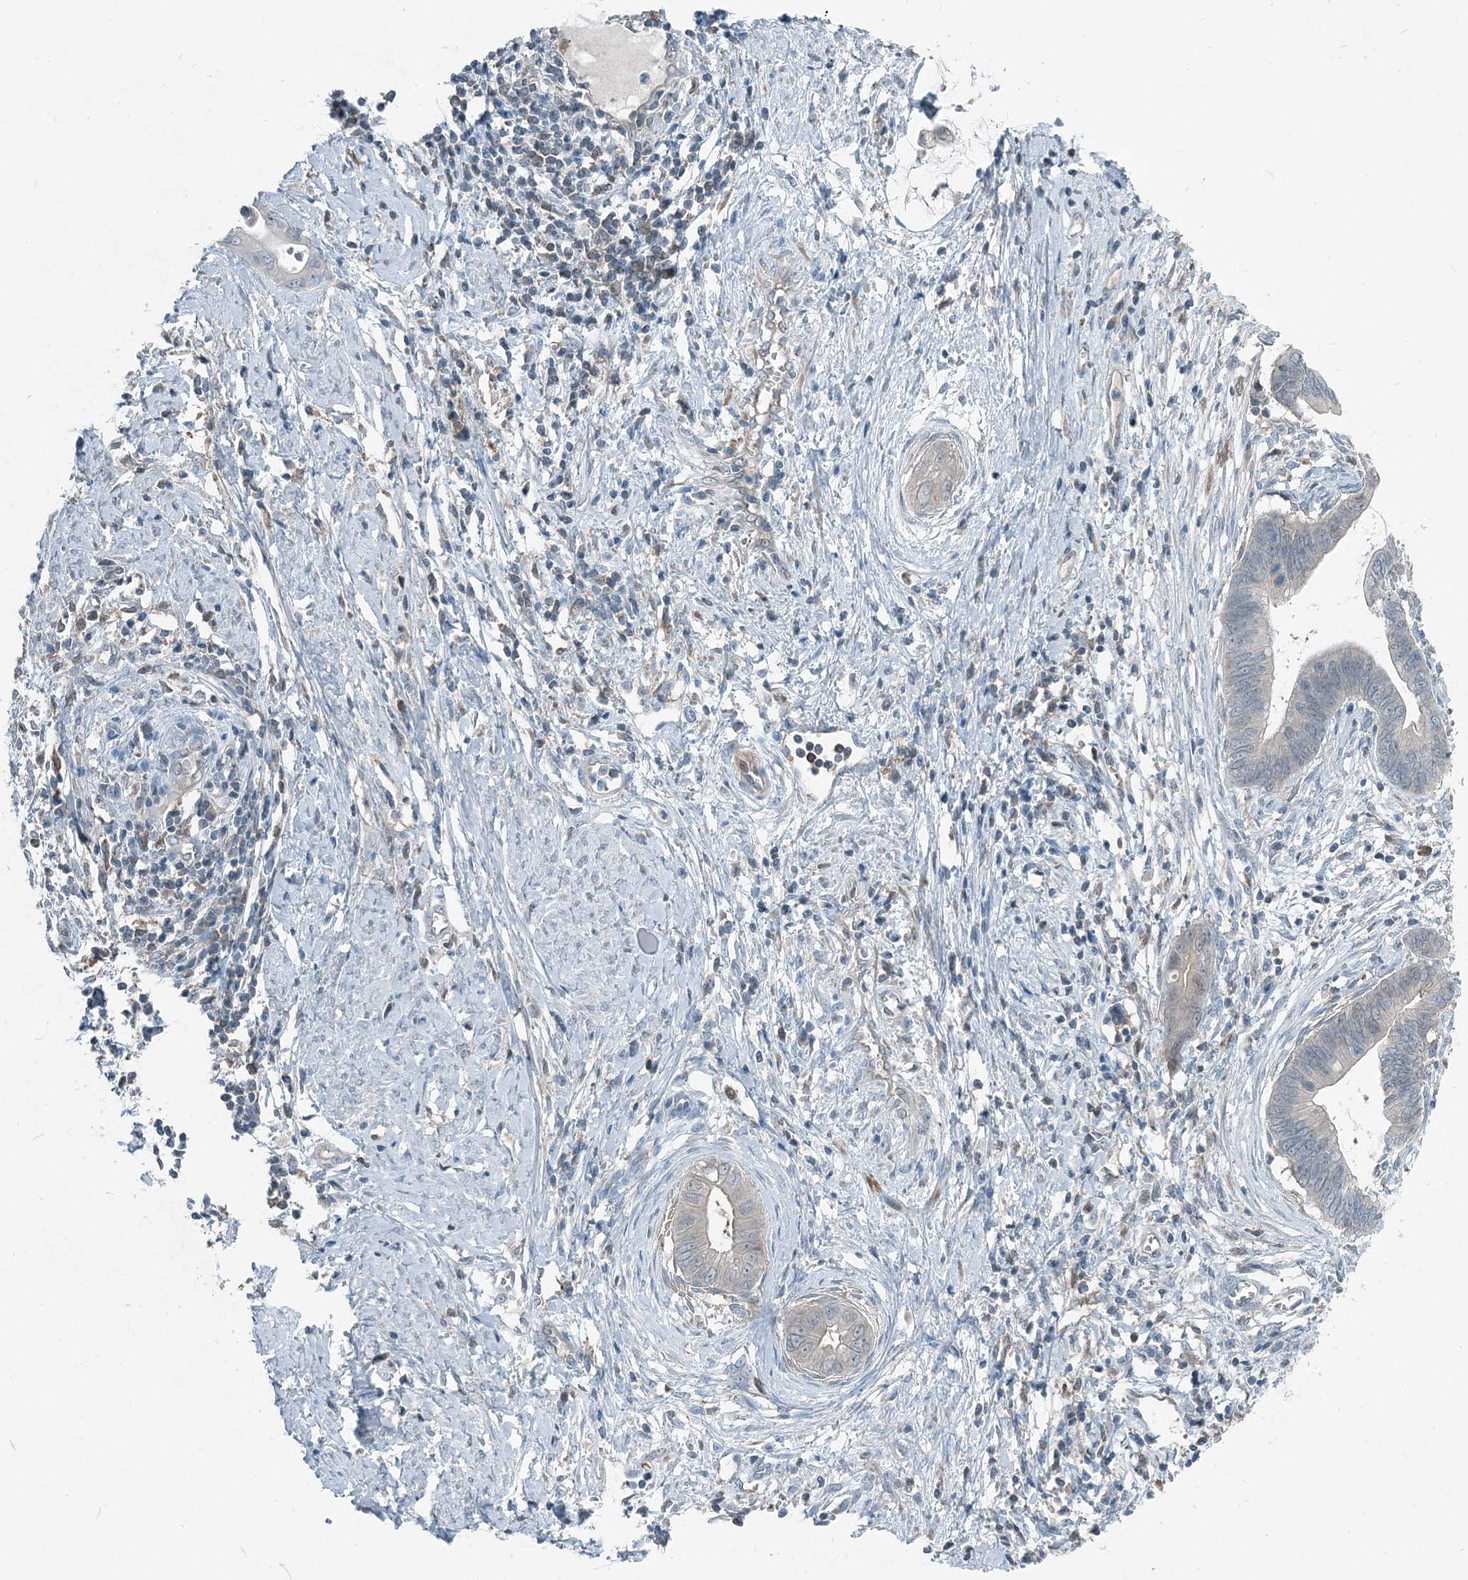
{"staining": {"intensity": "negative", "quantity": "none", "location": "none"}, "tissue": "cervical cancer", "cell_type": "Tumor cells", "image_type": "cancer", "snomed": [{"axis": "morphology", "description": "Adenocarcinoma, NOS"}, {"axis": "topography", "description": "Cervix"}], "caption": "This image is of cervical cancer stained with immunohistochemistry (IHC) to label a protein in brown with the nuclei are counter-stained blue. There is no staining in tumor cells. Nuclei are stained in blue.", "gene": "ARMH1", "patient": {"sex": "female", "age": 44}}